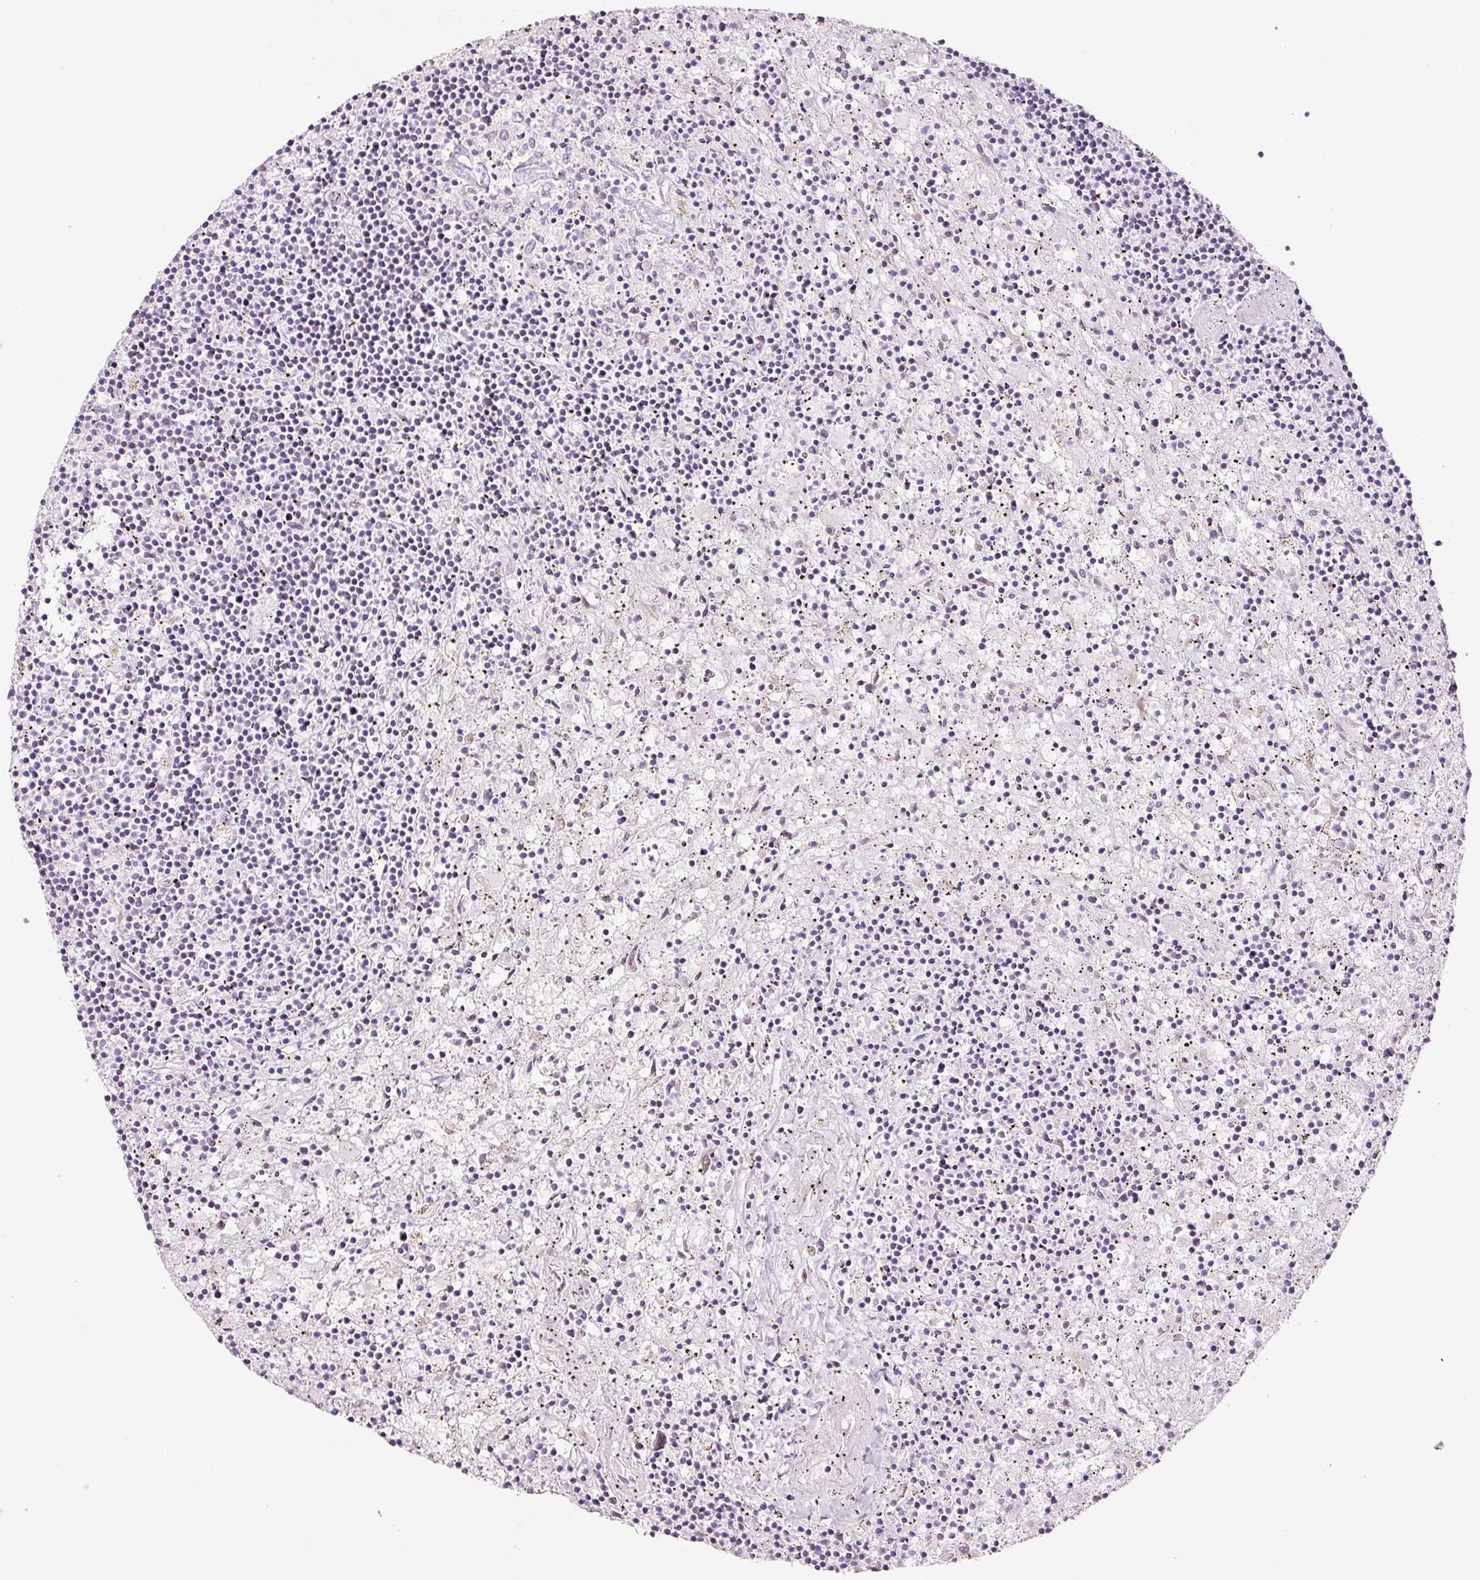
{"staining": {"intensity": "negative", "quantity": "none", "location": "none"}, "tissue": "lymphoma", "cell_type": "Tumor cells", "image_type": "cancer", "snomed": [{"axis": "morphology", "description": "Malignant lymphoma, non-Hodgkin's type, Low grade"}, {"axis": "topography", "description": "Spleen"}], "caption": "DAB immunohistochemical staining of human lymphoma exhibits no significant expression in tumor cells. (Stains: DAB immunohistochemistry with hematoxylin counter stain, Microscopy: brightfield microscopy at high magnification).", "gene": "SDF4", "patient": {"sex": "male", "age": 76}}